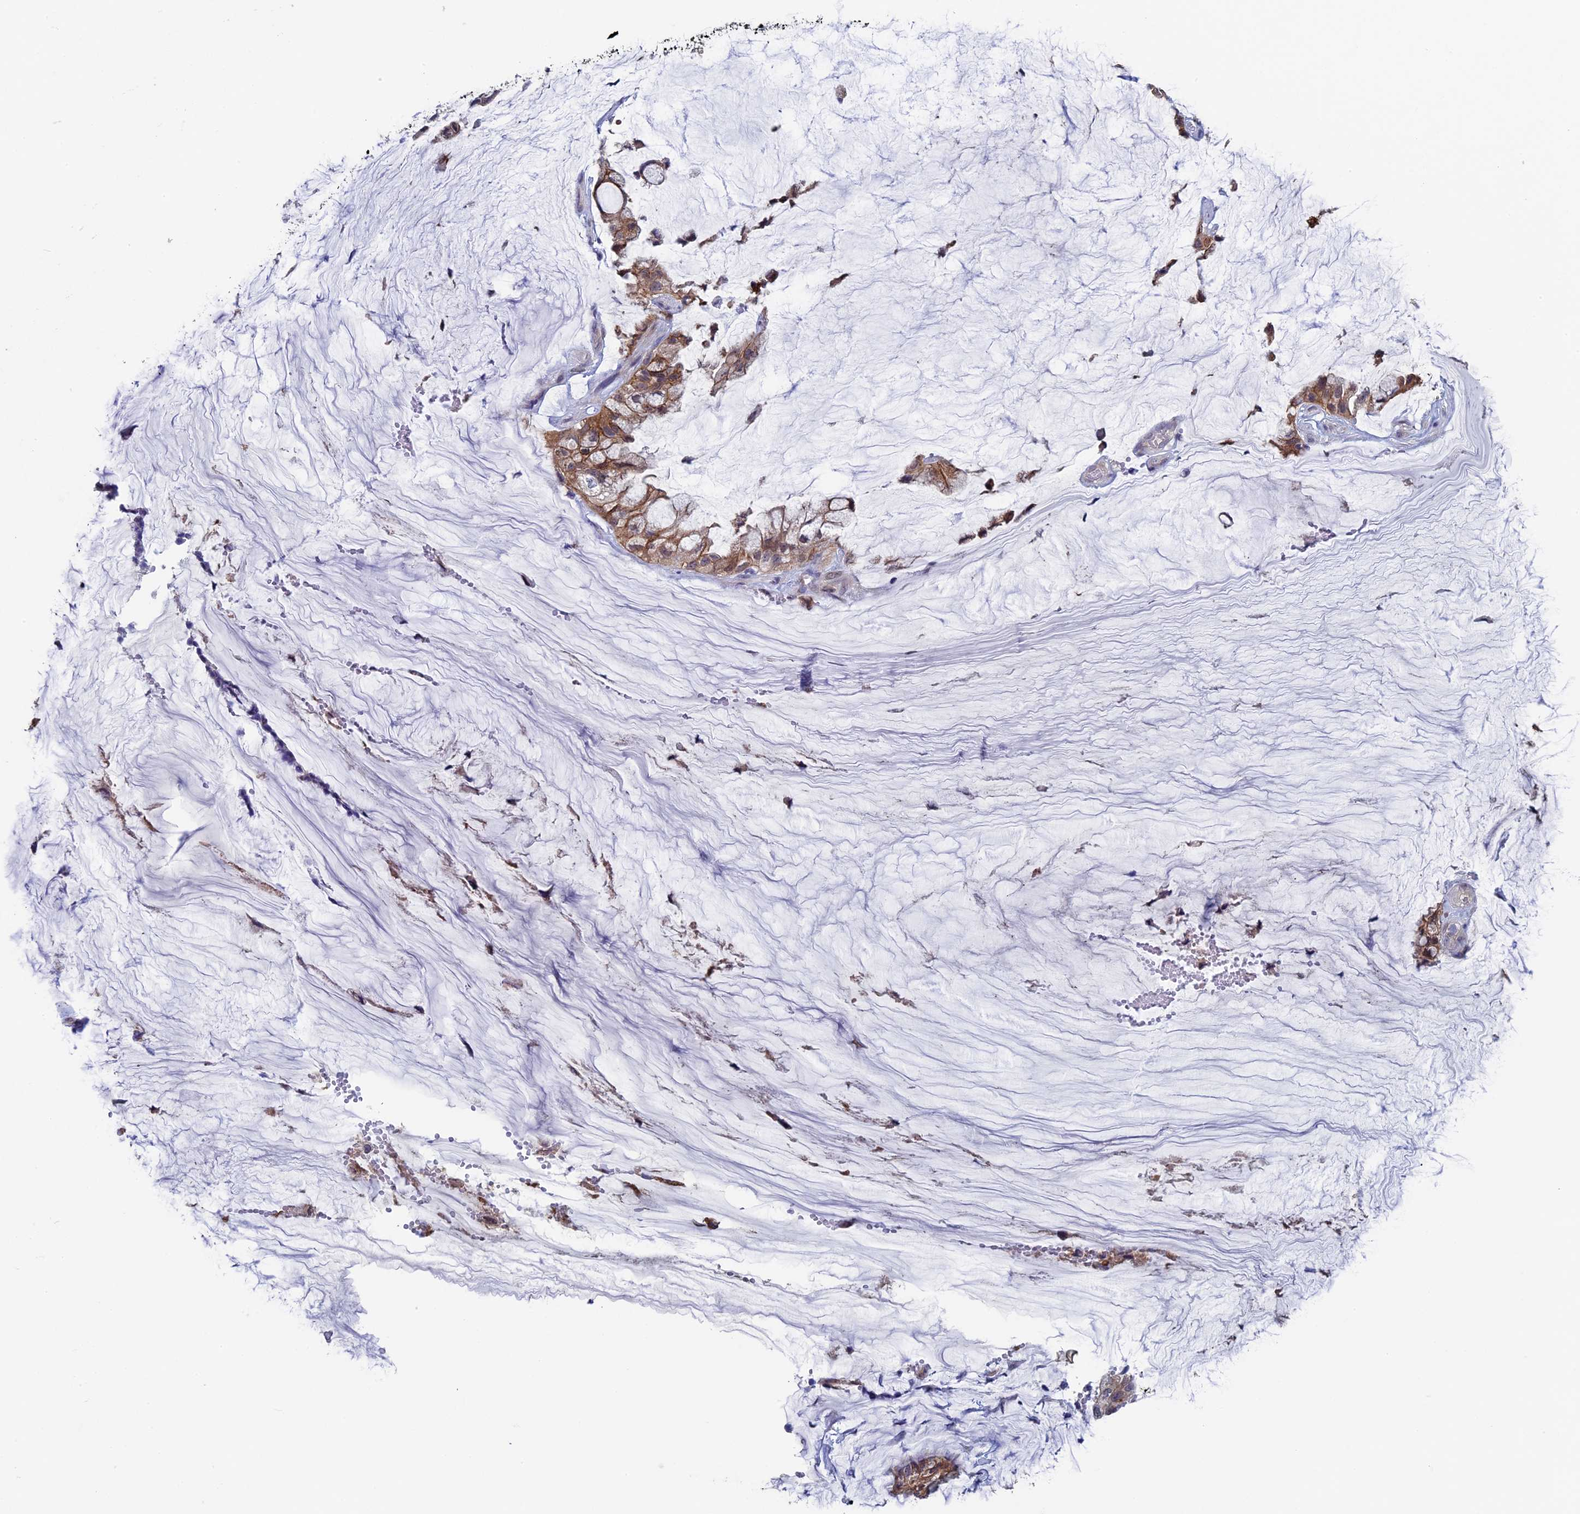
{"staining": {"intensity": "moderate", "quantity": ">75%", "location": "cytoplasmic/membranous"}, "tissue": "ovarian cancer", "cell_type": "Tumor cells", "image_type": "cancer", "snomed": [{"axis": "morphology", "description": "Cystadenocarcinoma, mucinous, NOS"}, {"axis": "topography", "description": "Ovary"}], "caption": "Brown immunohistochemical staining in human ovarian cancer (mucinous cystadenocarcinoma) reveals moderate cytoplasmic/membranous positivity in about >75% of tumor cells. The staining is performed using DAB (3,3'-diaminobenzidine) brown chromogen to label protein expression. The nuclei are counter-stained blue using hematoxylin.", "gene": "LCMT1", "patient": {"sex": "female", "age": 39}}